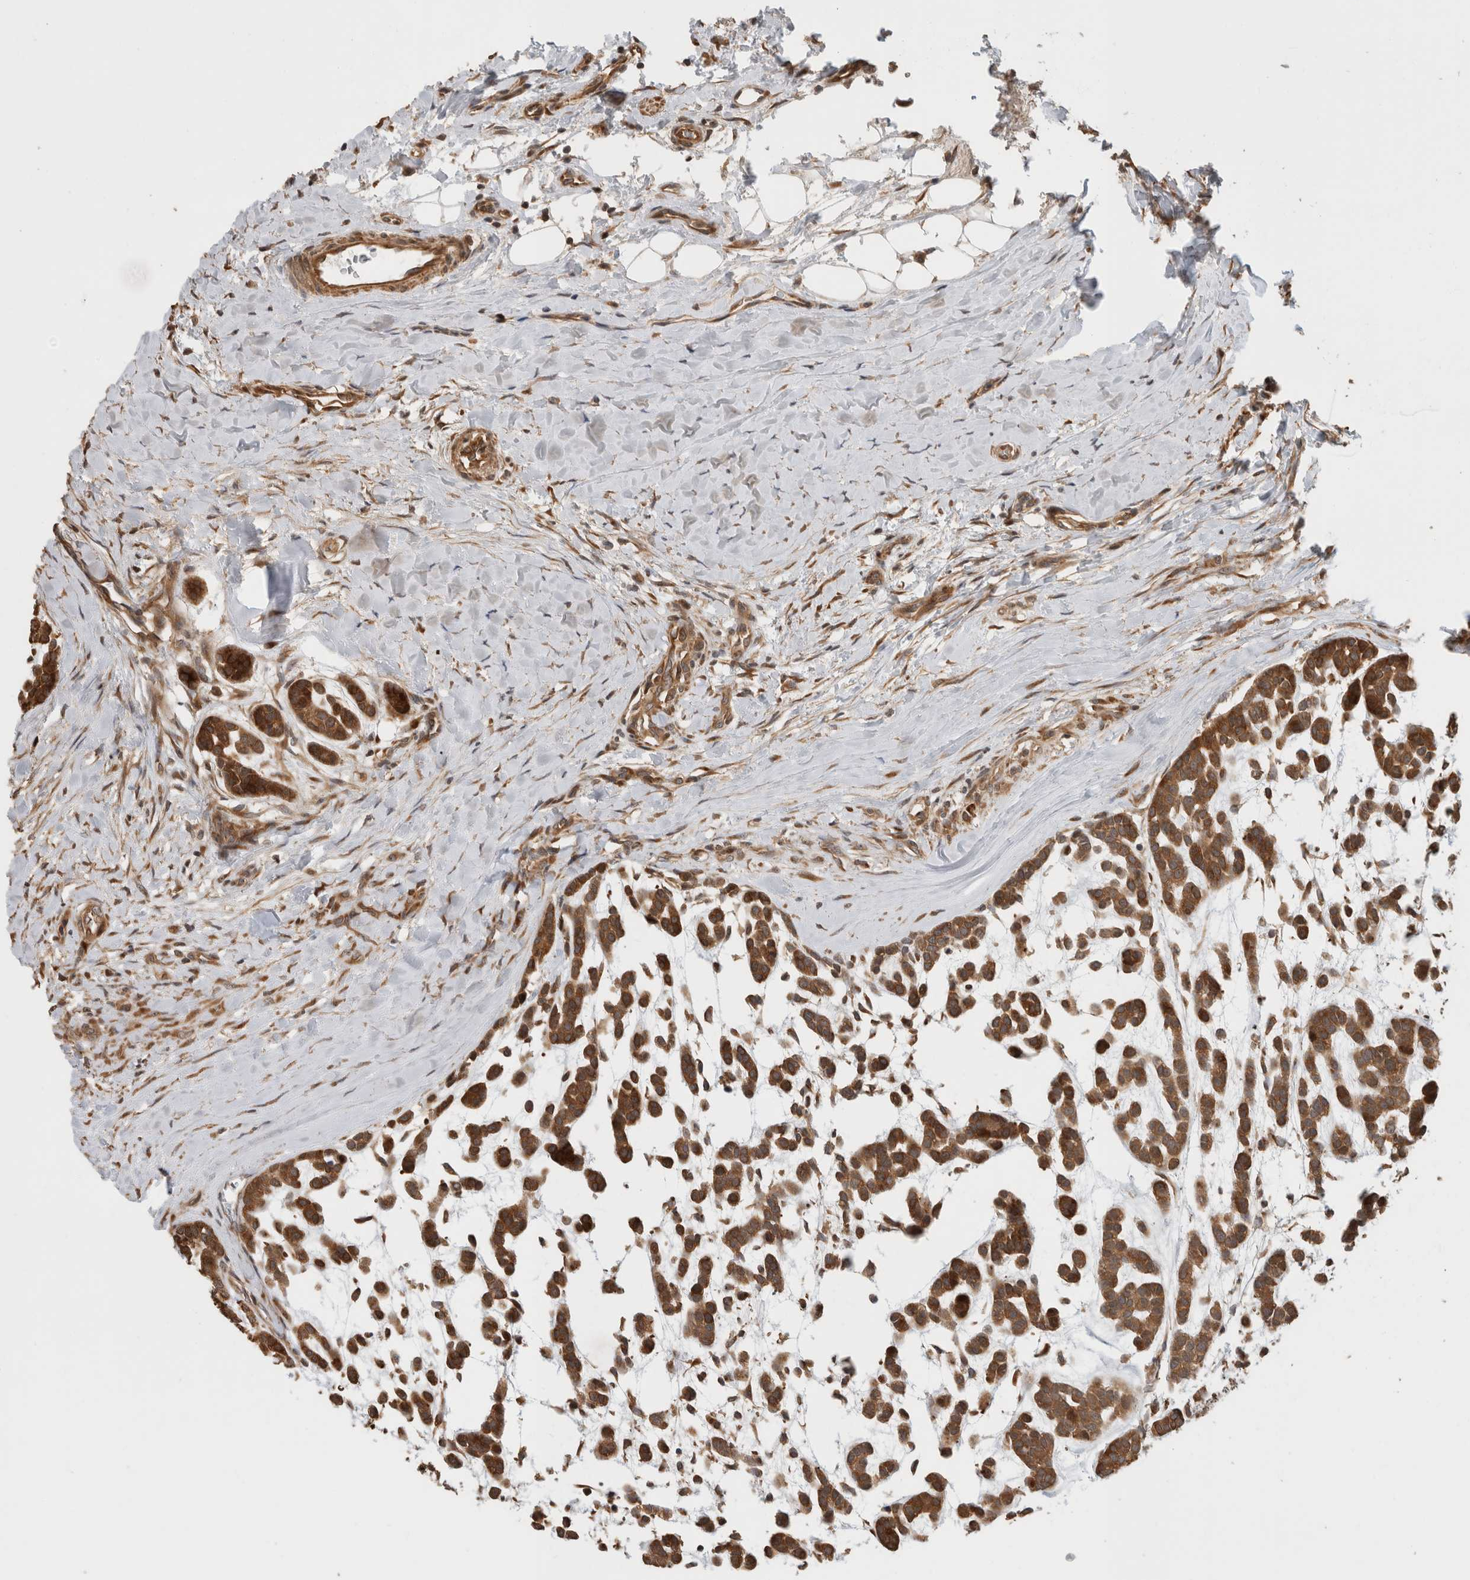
{"staining": {"intensity": "moderate", "quantity": ">75%", "location": "cytoplasmic/membranous"}, "tissue": "head and neck cancer", "cell_type": "Tumor cells", "image_type": "cancer", "snomed": [{"axis": "morphology", "description": "Adenocarcinoma, NOS"}, {"axis": "morphology", "description": "Adenoma, NOS"}, {"axis": "topography", "description": "Head-Neck"}], "caption": "This histopathology image displays IHC staining of head and neck cancer (adenocarcinoma), with medium moderate cytoplasmic/membranous positivity in approximately >75% of tumor cells.", "gene": "PCDHB15", "patient": {"sex": "female", "age": 55}}